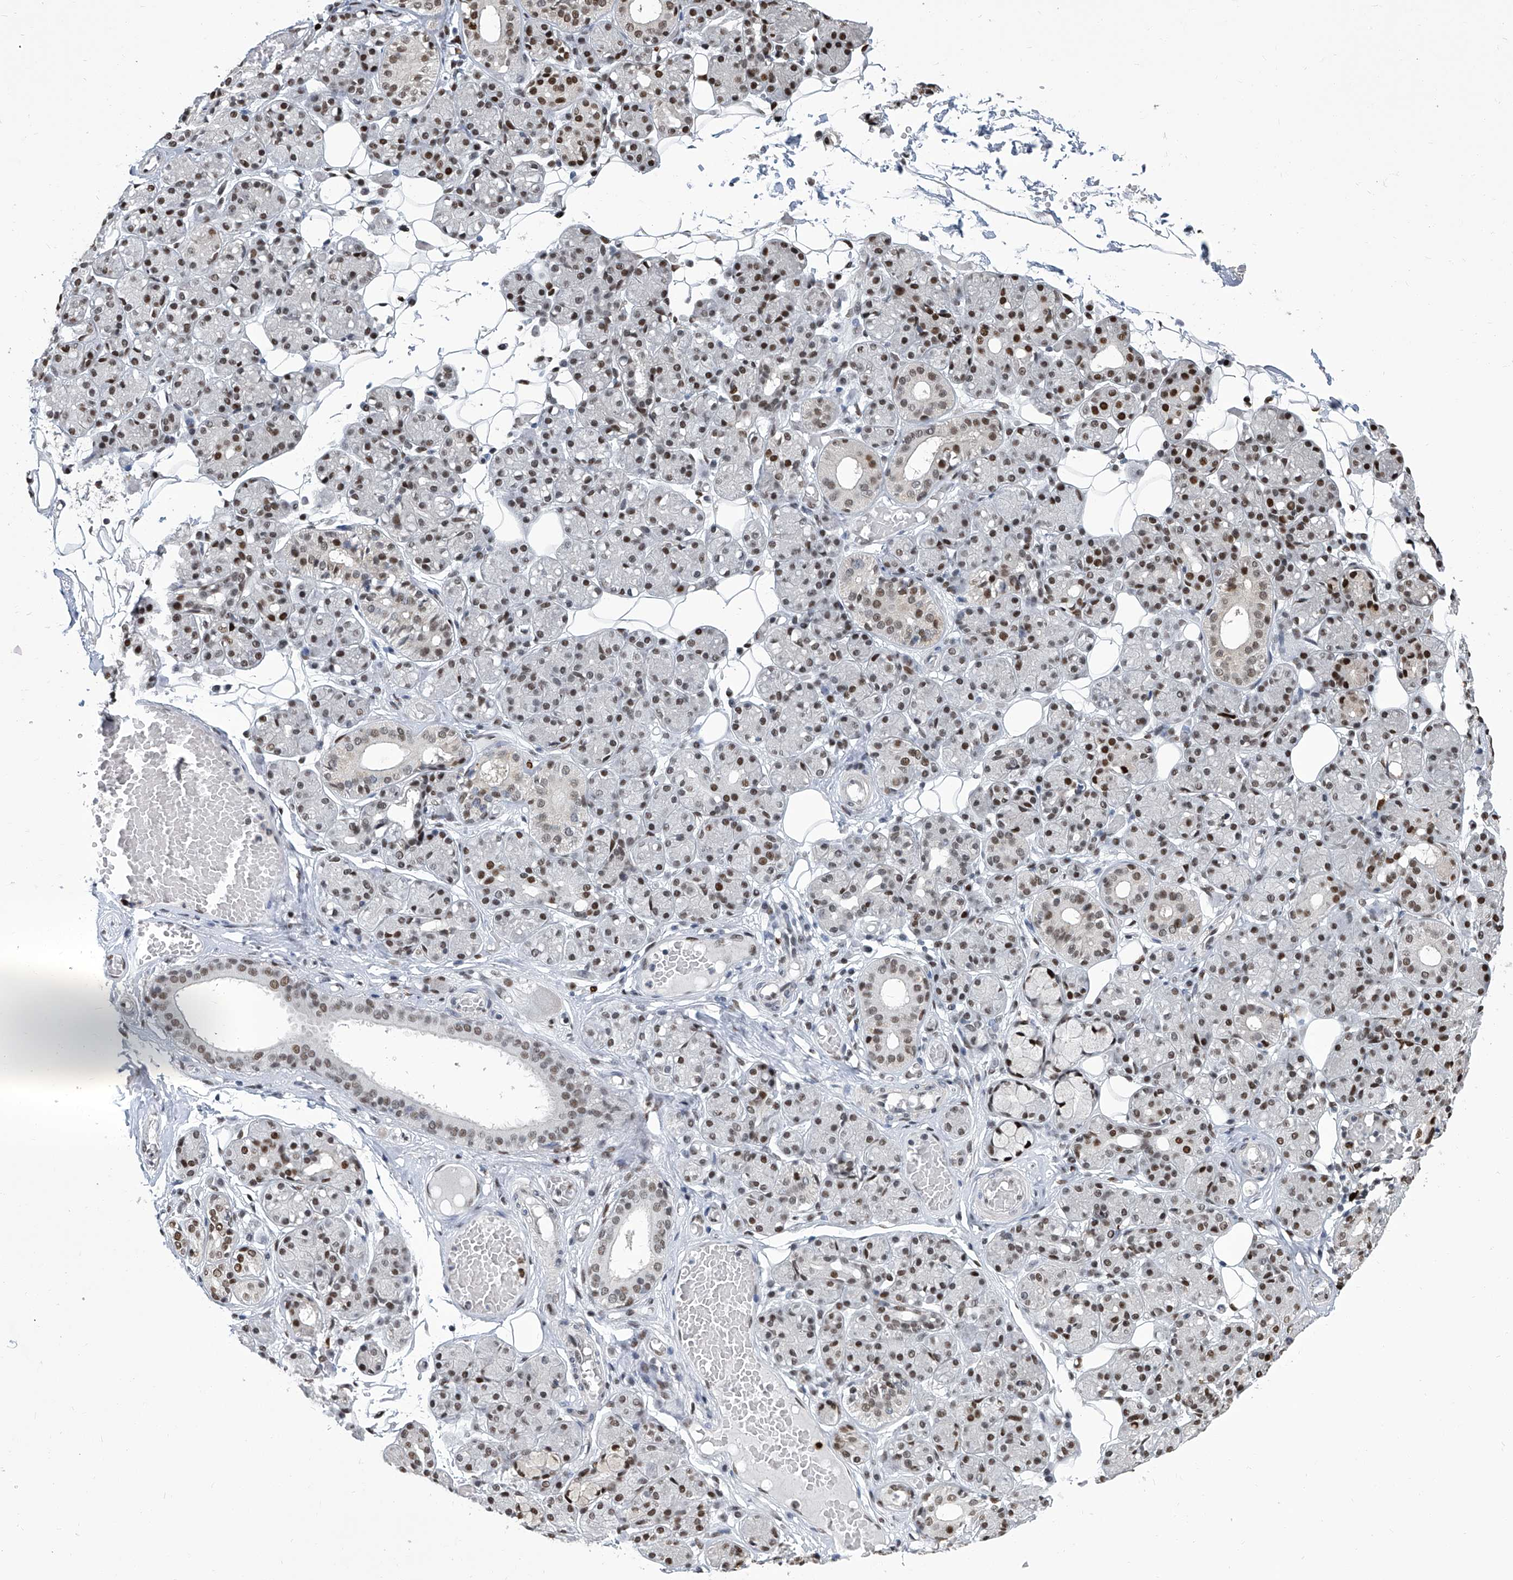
{"staining": {"intensity": "strong", "quantity": "25%-75%", "location": "nuclear"}, "tissue": "salivary gland", "cell_type": "Glandular cells", "image_type": "normal", "snomed": [{"axis": "morphology", "description": "Normal tissue, NOS"}, {"axis": "topography", "description": "Salivary gland"}], "caption": "Immunohistochemistry (IHC) of unremarkable human salivary gland shows high levels of strong nuclear positivity in about 25%-75% of glandular cells.", "gene": "PCNA", "patient": {"sex": "male", "age": 63}}